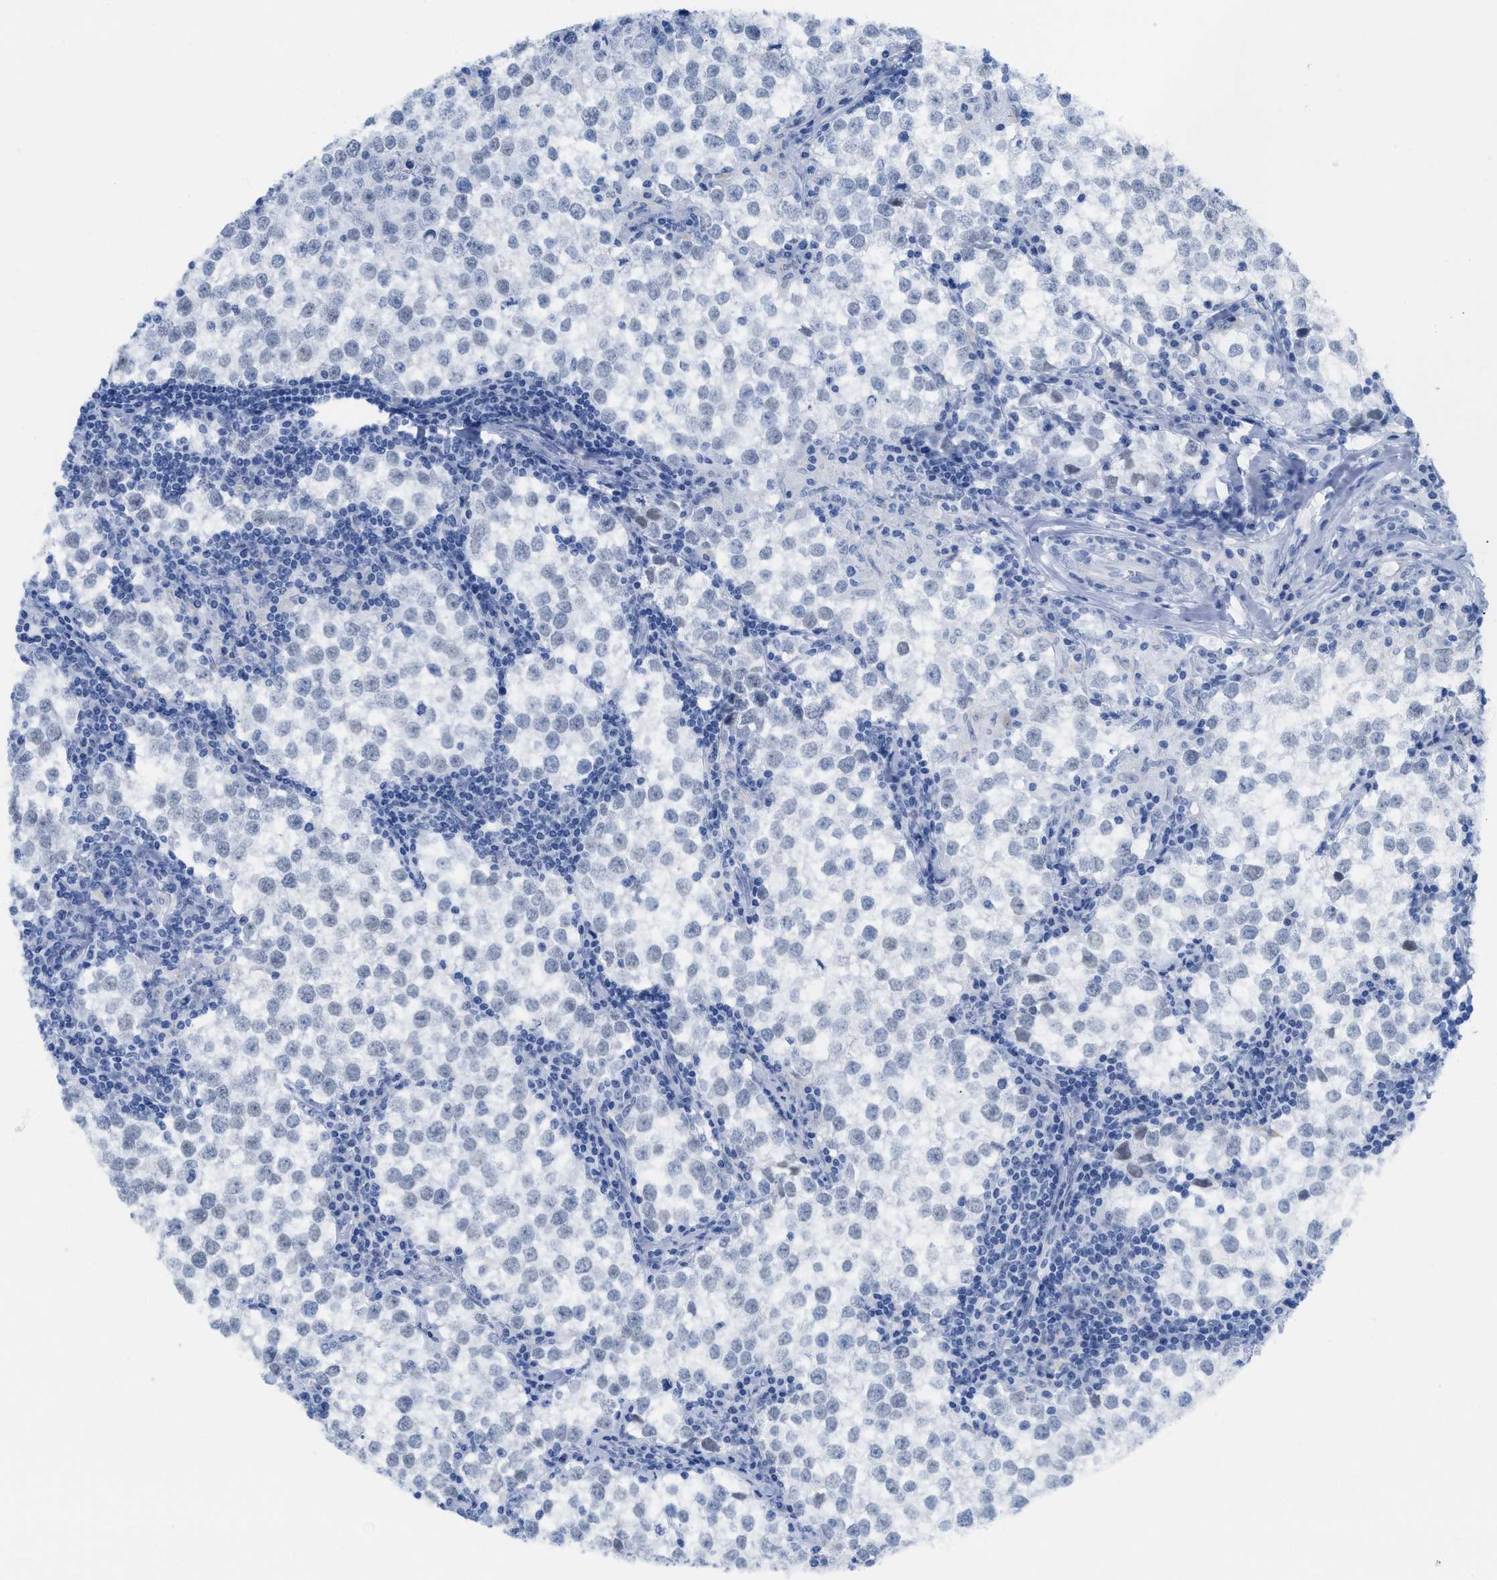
{"staining": {"intensity": "negative", "quantity": "none", "location": "none"}, "tissue": "testis cancer", "cell_type": "Tumor cells", "image_type": "cancer", "snomed": [{"axis": "morphology", "description": "Seminoma, NOS"}, {"axis": "morphology", "description": "Carcinoma, Embryonal, NOS"}, {"axis": "topography", "description": "Testis"}], "caption": "Tumor cells are negative for protein expression in human testis cancer.", "gene": "WDR4", "patient": {"sex": "male", "age": 36}}